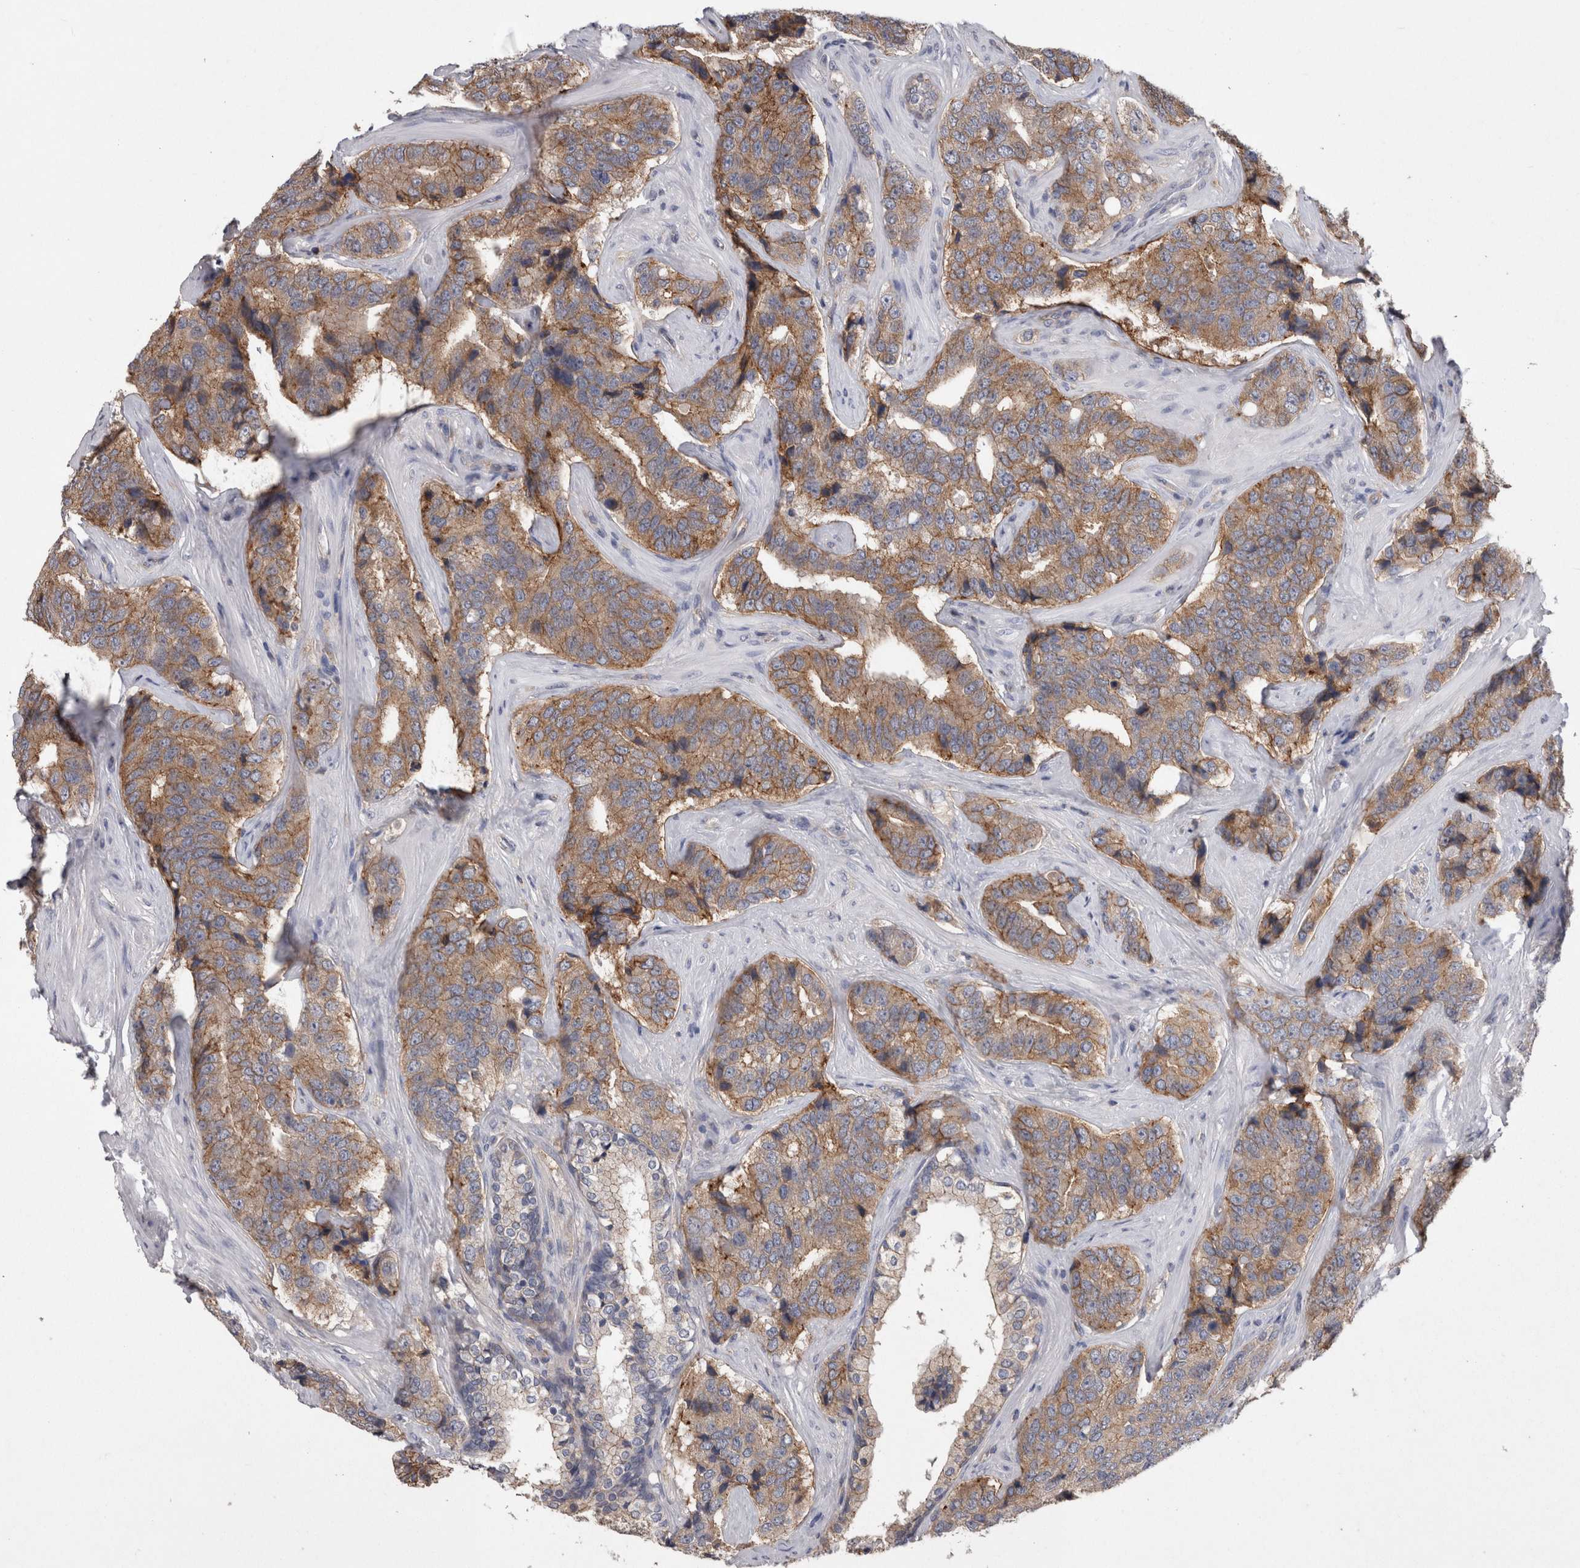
{"staining": {"intensity": "moderate", "quantity": ">75%", "location": "cytoplasmic/membranous"}, "tissue": "prostate cancer", "cell_type": "Tumor cells", "image_type": "cancer", "snomed": [{"axis": "morphology", "description": "Adenocarcinoma, High grade"}, {"axis": "topography", "description": "Prostate"}], "caption": "About >75% of tumor cells in human prostate cancer (high-grade adenocarcinoma) demonstrate moderate cytoplasmic/membranous protein positivity as visualized by brown immunohistochemical staining.", "gene": "NECTIN2", "patient": {"sex": "male", "age": 60}}